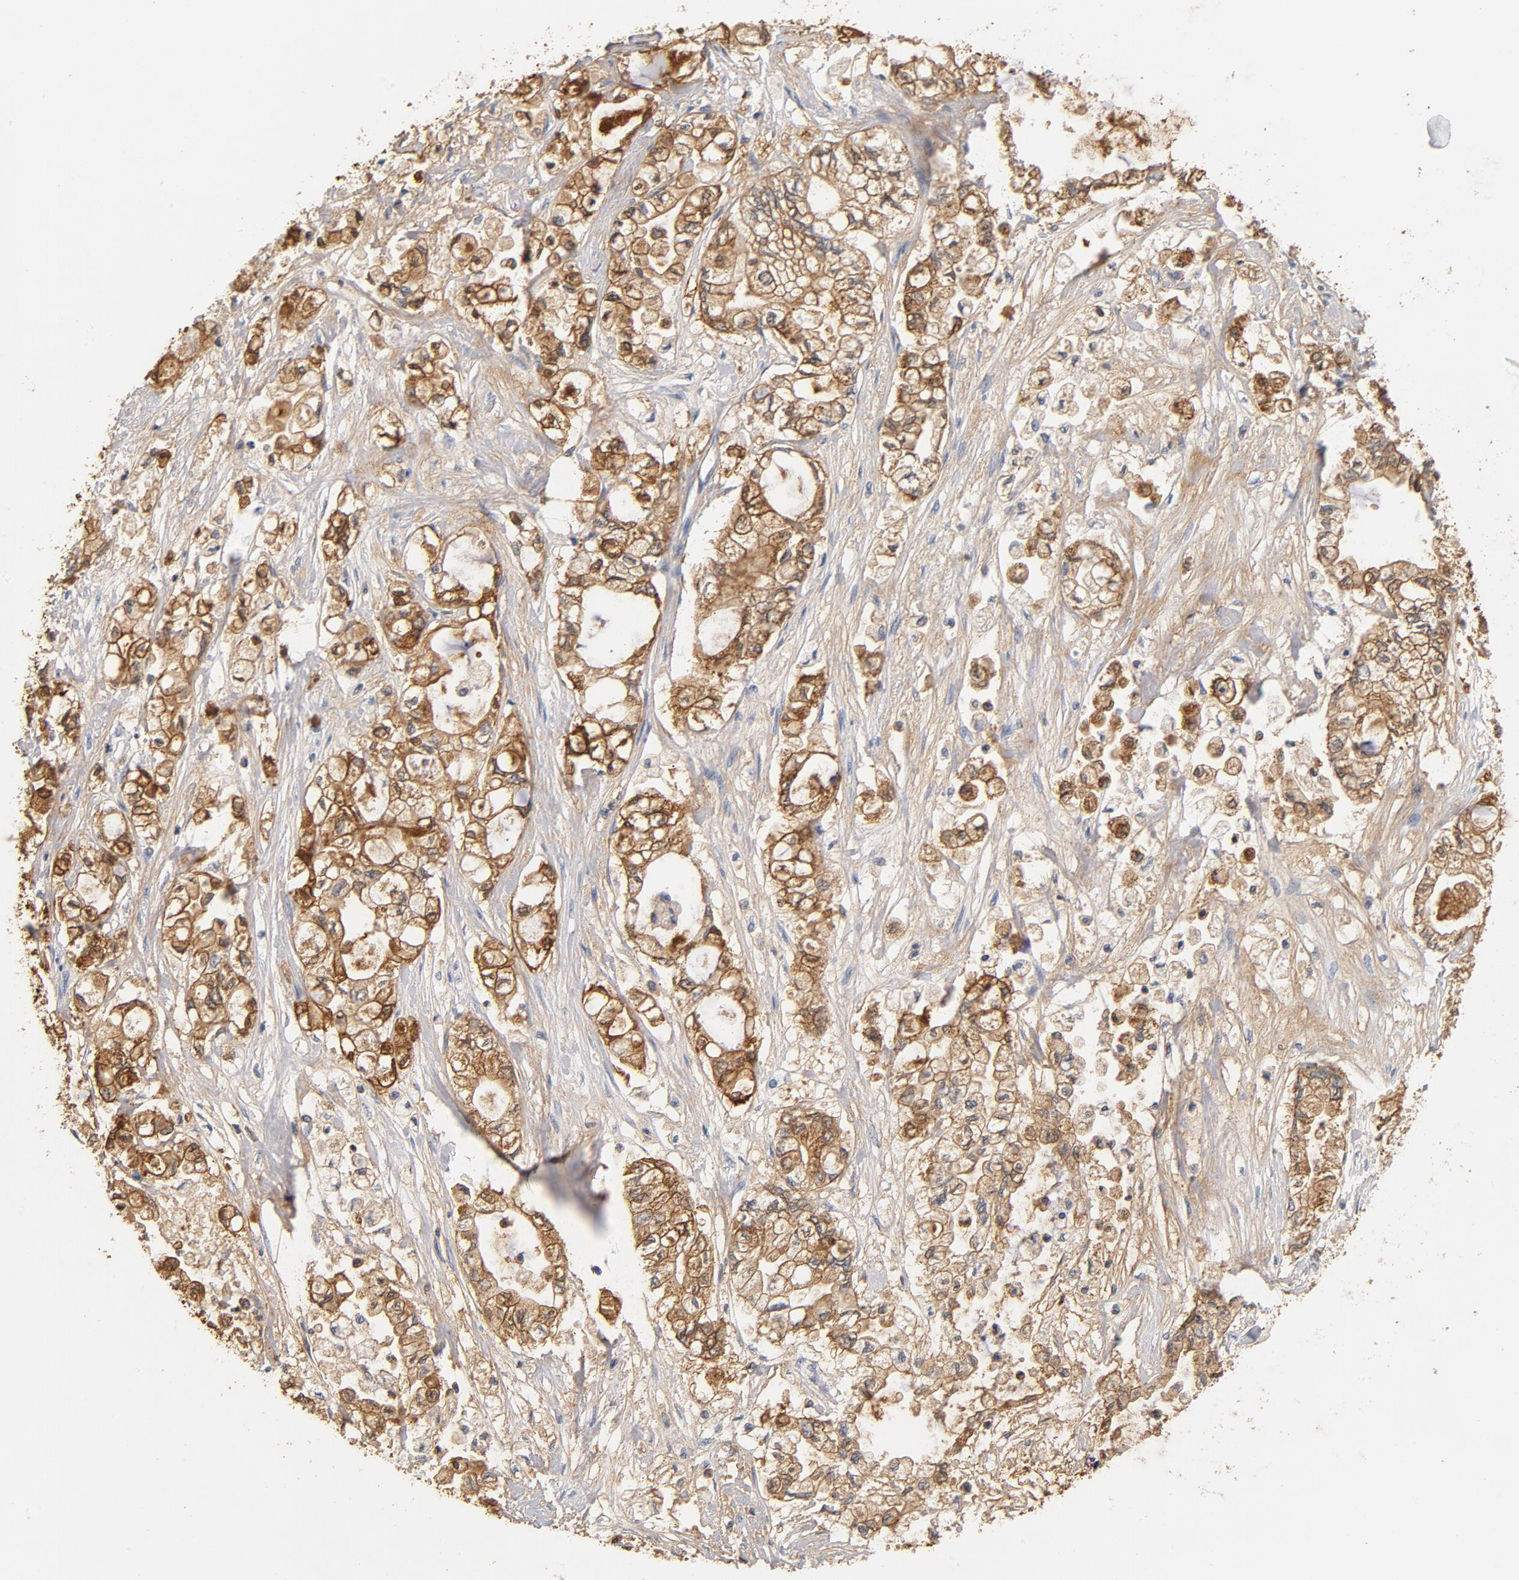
{"staining": {"intensity": "moderate", "quantity": ">75%", "location": "cytoplasmic/membranous"}, "tissue": "pancreatic cancer", "cell_type": "Tumor cells", "image_type": "cancer", "snomed": [{"axis": "morphology", "description": "Adenocarcinoma, NOS"}, {"axis": "topography", "description": "Pancreas"}], "caption": "Approximately >75% of tumor cells in human pancreatic adenocarcinoma exhibit moderate cytoplasmic/membranous protein positivity as visualized by brown immunohistochemical staining.", "gene": "EZR", "patient": {"sex": "male", "age": 79}}